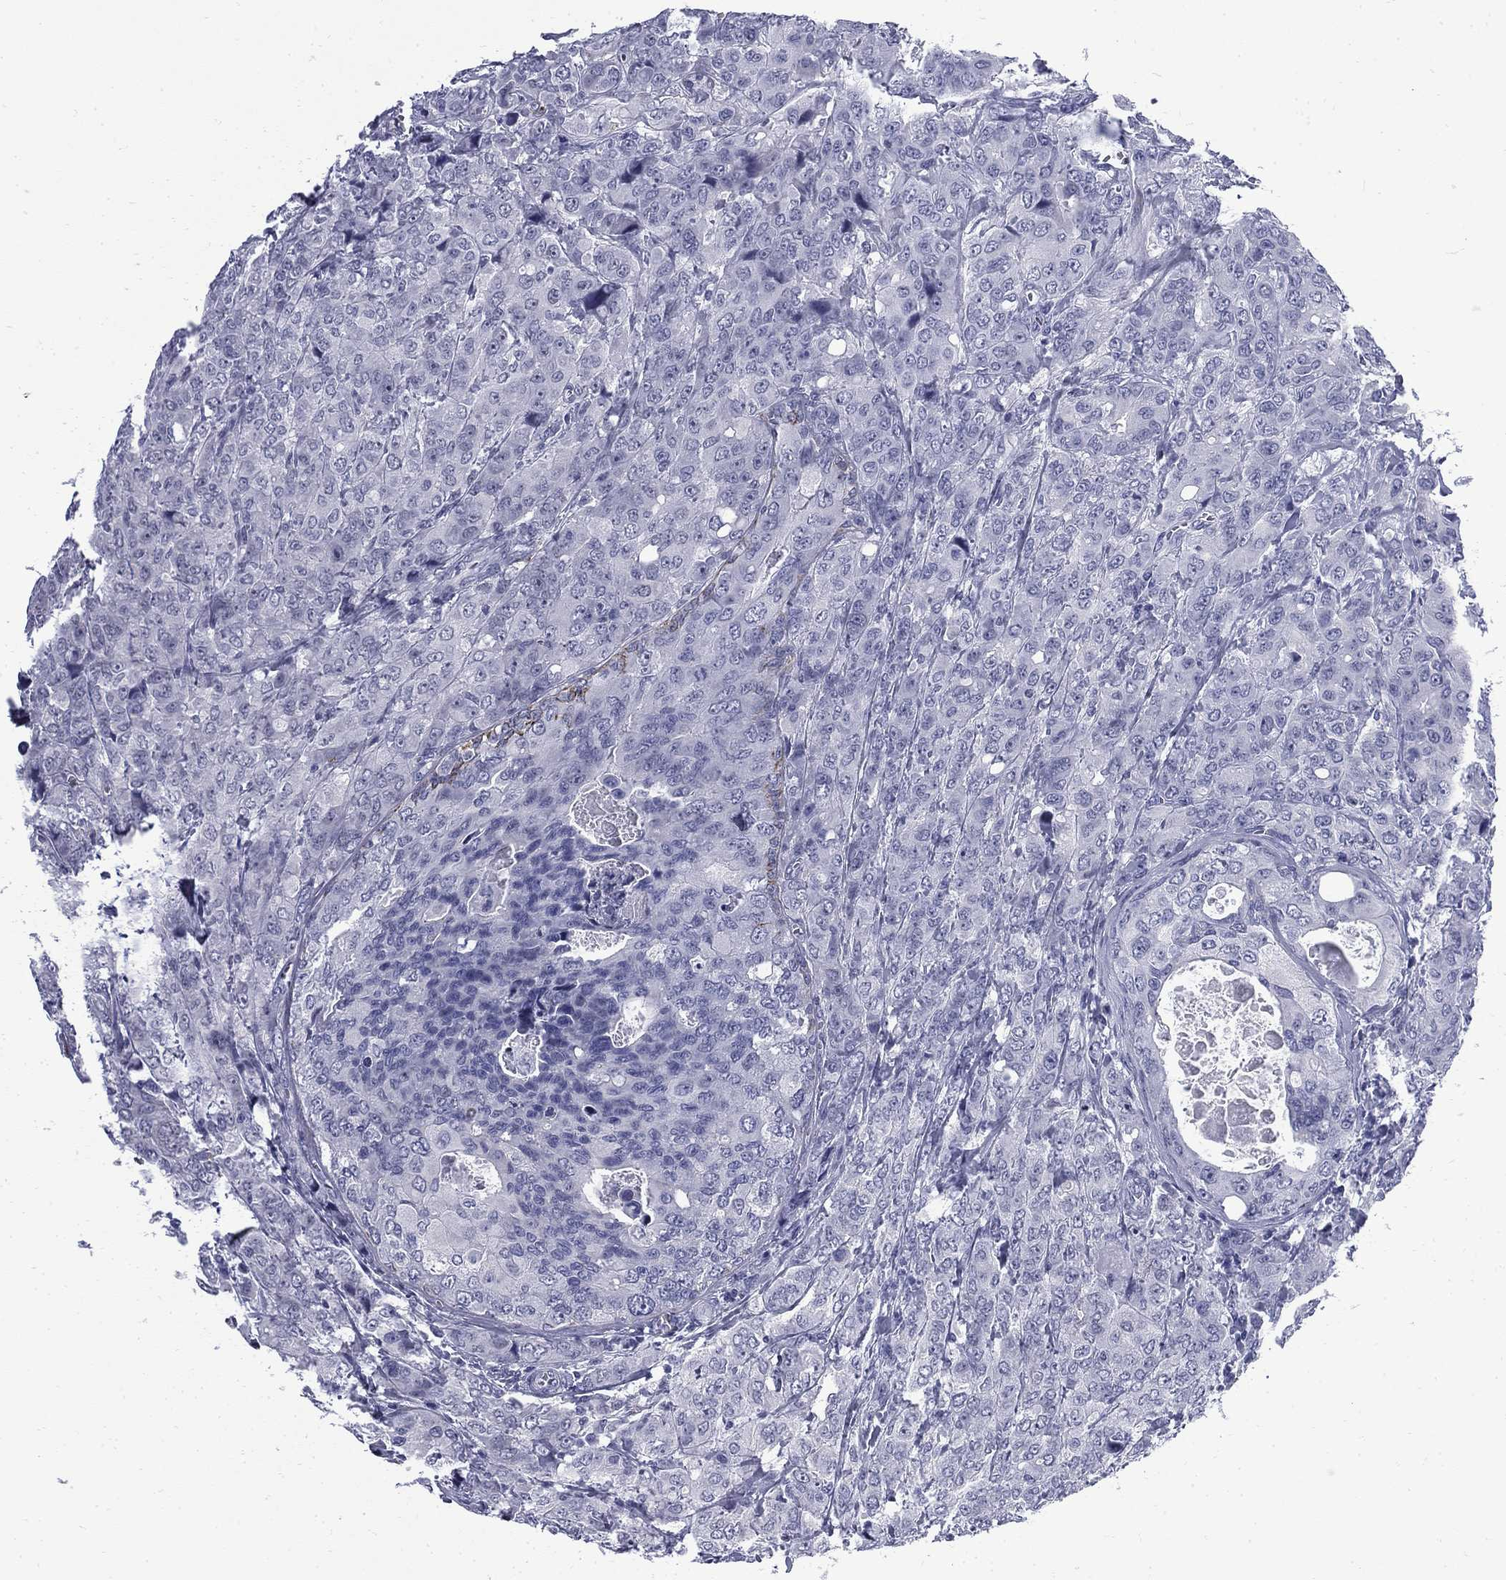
{"staining": {"intensity": "negative", "quantity": "none", "location": "none"}, "tissue": "breast cancer", "cell_type": "Tumor cells", "image_type": "cancer", "snomed": [{"axis": "morphology", "description": "Duct carcinoma"}, {"axis": "topography", "description": "Breast"}], "caption": "High magnification brightfield microscopy of breast cancer stained with DAB (brown) and counterstained with hematoxylin (blue): tumor cells show no significant positivity.", "gene": "MGARP", "patient": {"sex": "female", "age": 43}}